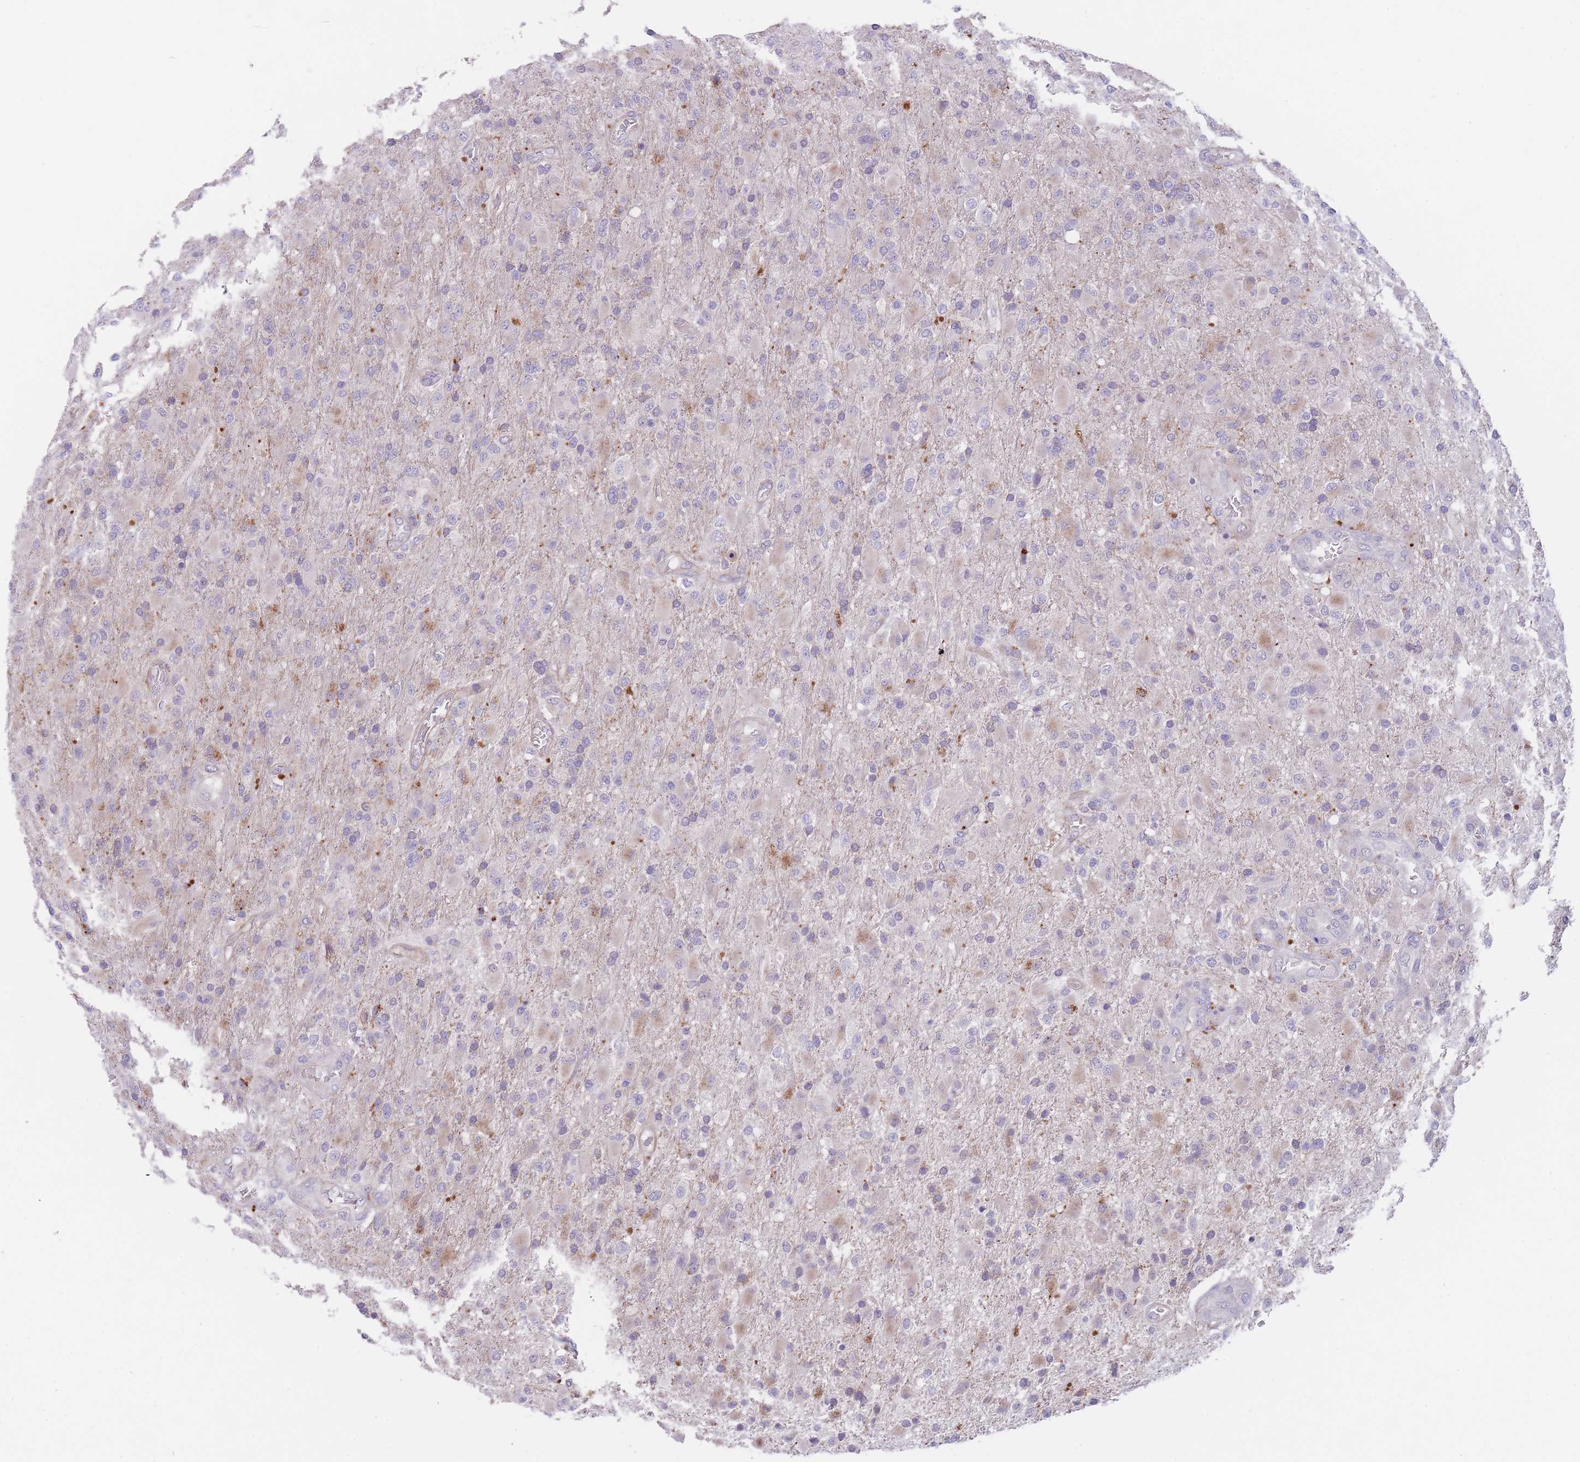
{"staining": {"intensity": "moderate", "quantity": "<25%", "location": "cytoplasmic/membranous"}, "tissue": "glioma", "cell_type": "Tumor cells", "image_type": "cancer", "snomed": [{"axis": "morphology", "description": "Glioma, malignant, Low grade"}, {"axis": "topography", "description": "Brain"}], "caption": "Tumor cells exhibit low levels of moderate cytoplasmic/membranous staining in approximately <25% of cells in malignant glioma (low-grade). The staining was performed using DAB to visualize the protein expression in brown, while the nuclei were stained in blue with hematoxylin (Magnification: 20x).", "gene": "QTRT1", "patient": {"sex": "male", "age": 65}}